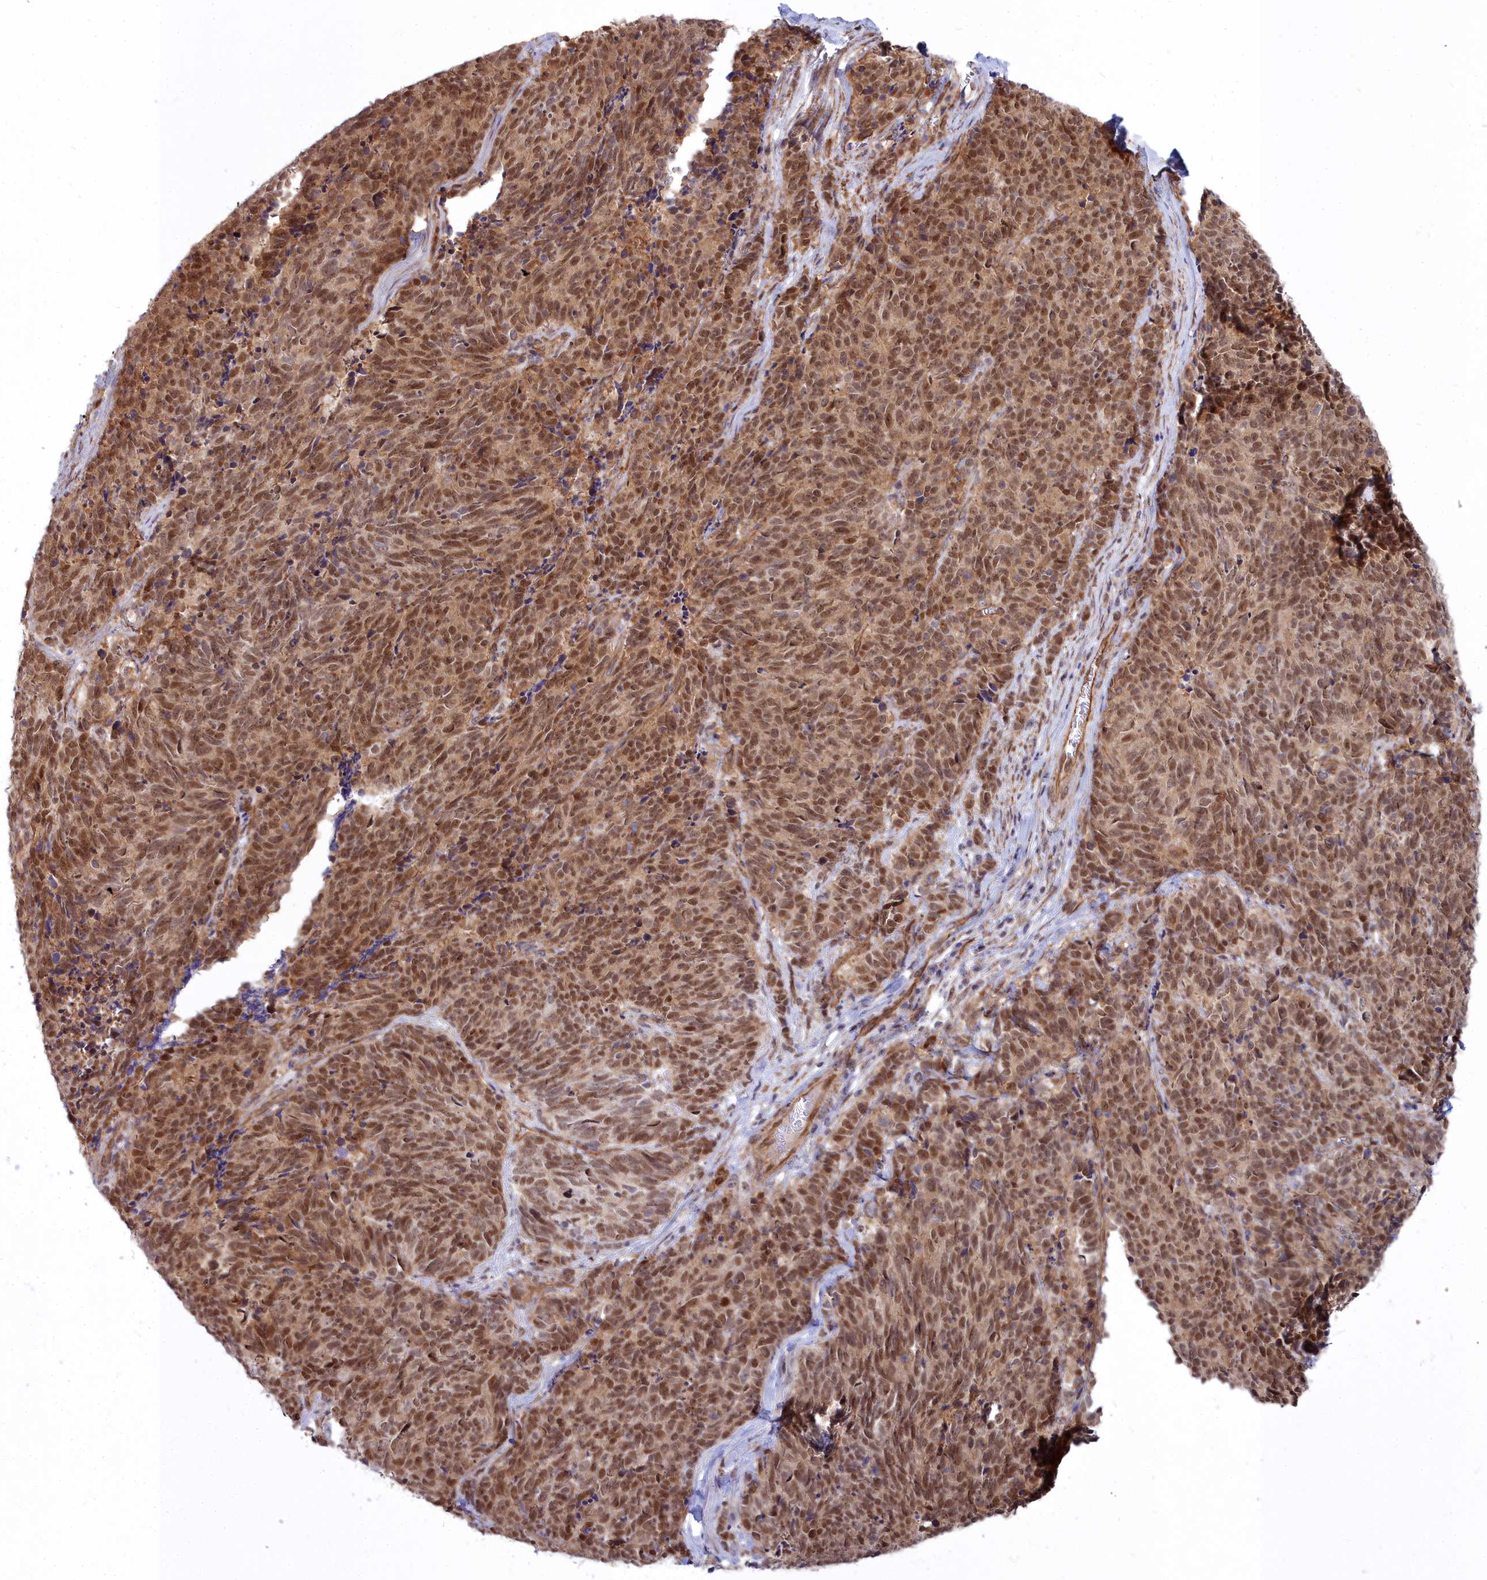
{"staining": {"intensity": "moderate", "quantity": ">75%", "location": "nuclear"}, "tissue": "cervical cancer", "cell_type": "Tumor cells", "image_type": "cancer", "snomed": [{"axis": "morphology", "description": "Squamous cell carcinoma, NOS"}, {"axis": "topography", "description": "Cervix"}], "caption": "Human cervical squamous cell carcinoma stained for a protein (brown) reveals moderate nuclear positive positivity in approximately >75% of tumor cells.", "gene": "YJU2", "patient": {"sex": "female", "age": 29}}